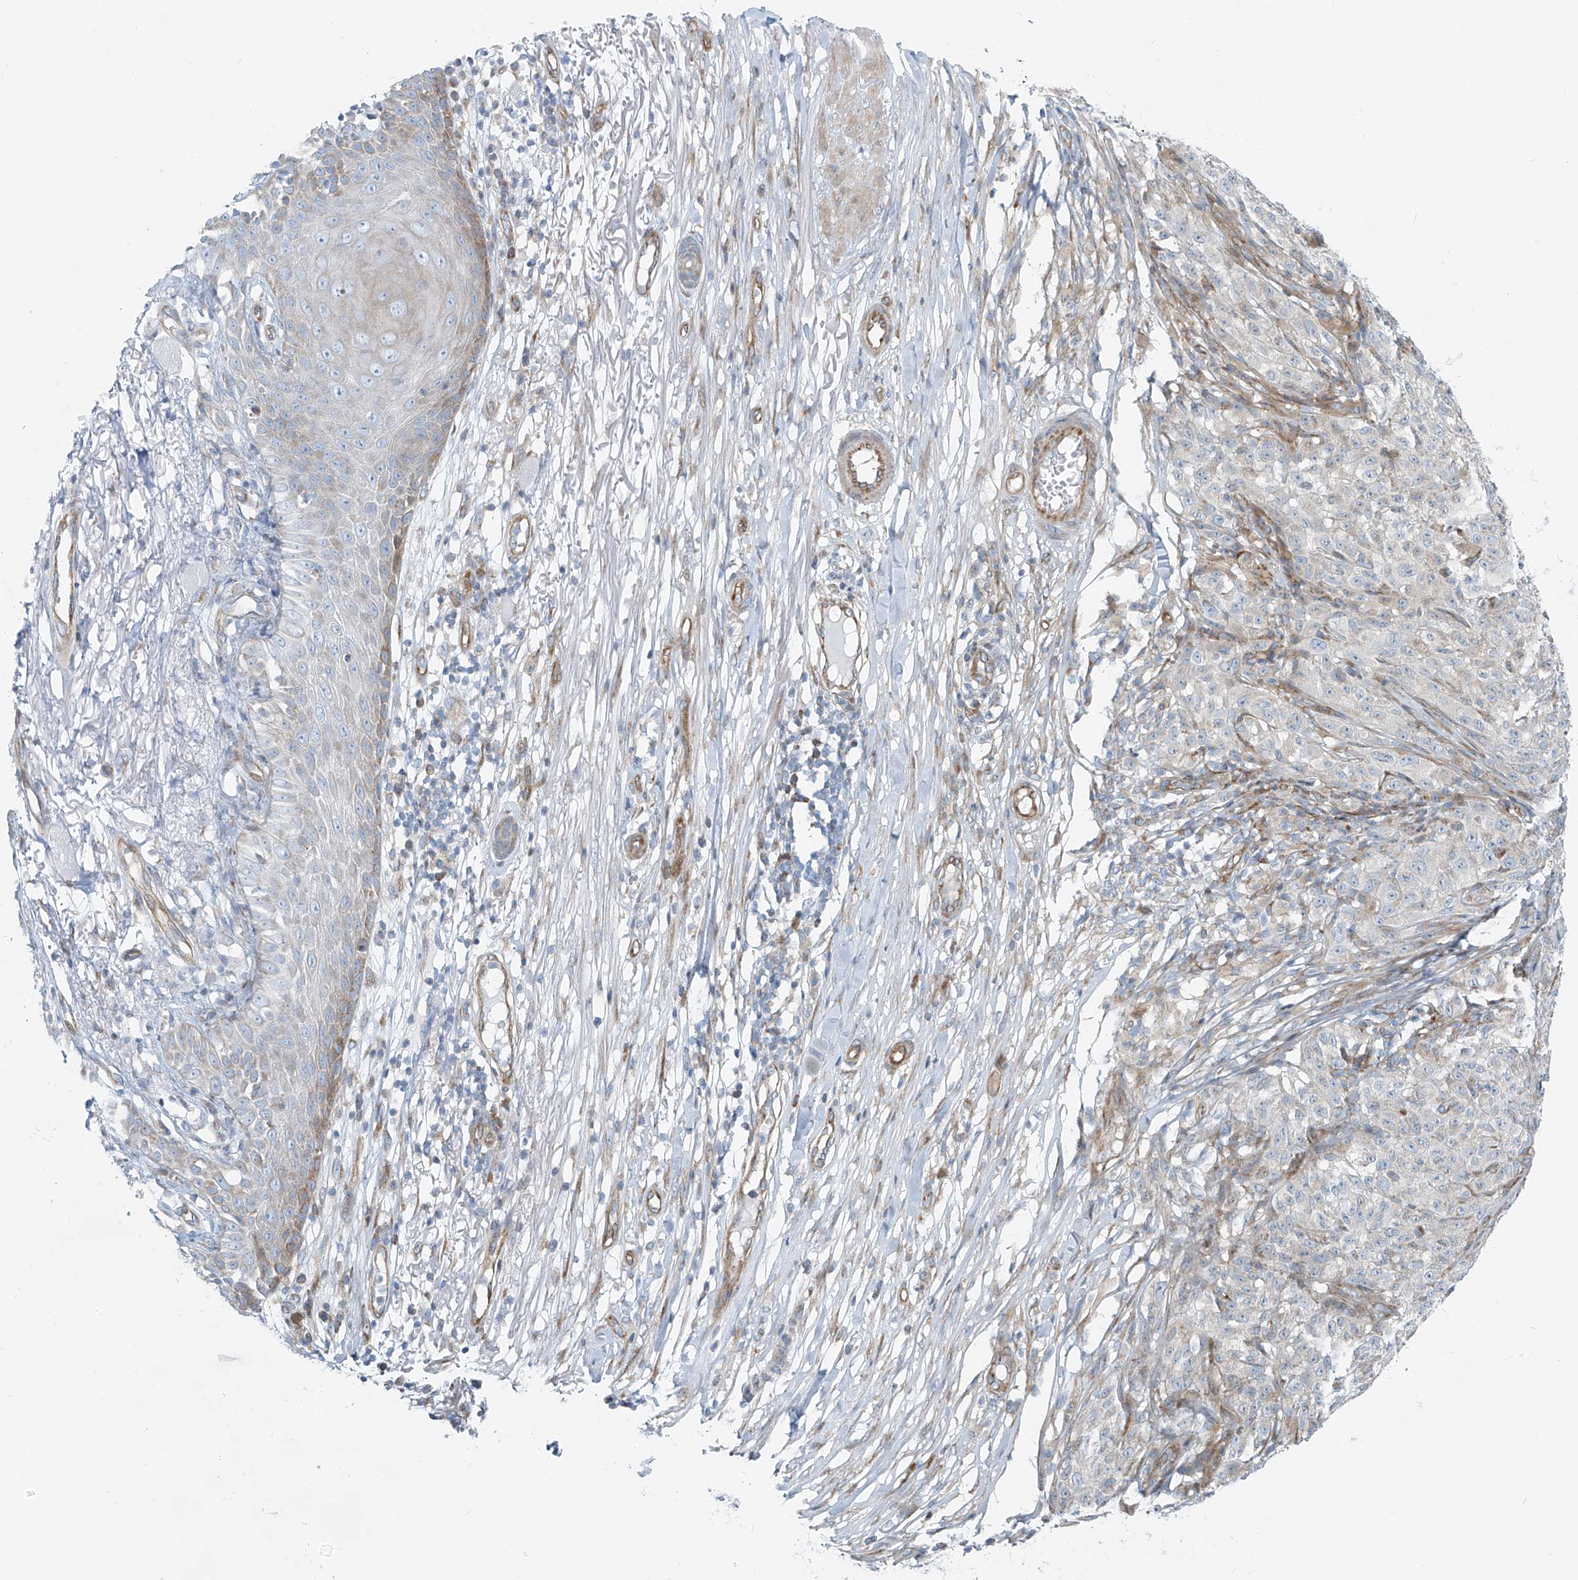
{"staining": {"intensity": "weak", "quantity": "<25%", "location": "cytoplasmic/membranous,nuclear"}, "tissue": "melanoma", "cell_type": "Tumor cells", "image_type": "cancer", "snomed": [{"axis": "morphology", "description": "Malignant melanoma, NOS"}, {"axis": "topography", "description": "Skin"}], "caption": "A high-resolution histopathology image shows immunohistochemistry (IHC) staining of melanoma, which reveals no significant positivity in tumor cells.", "gene": "HIC2", "patient": {"sex": "female", "age": 82}}